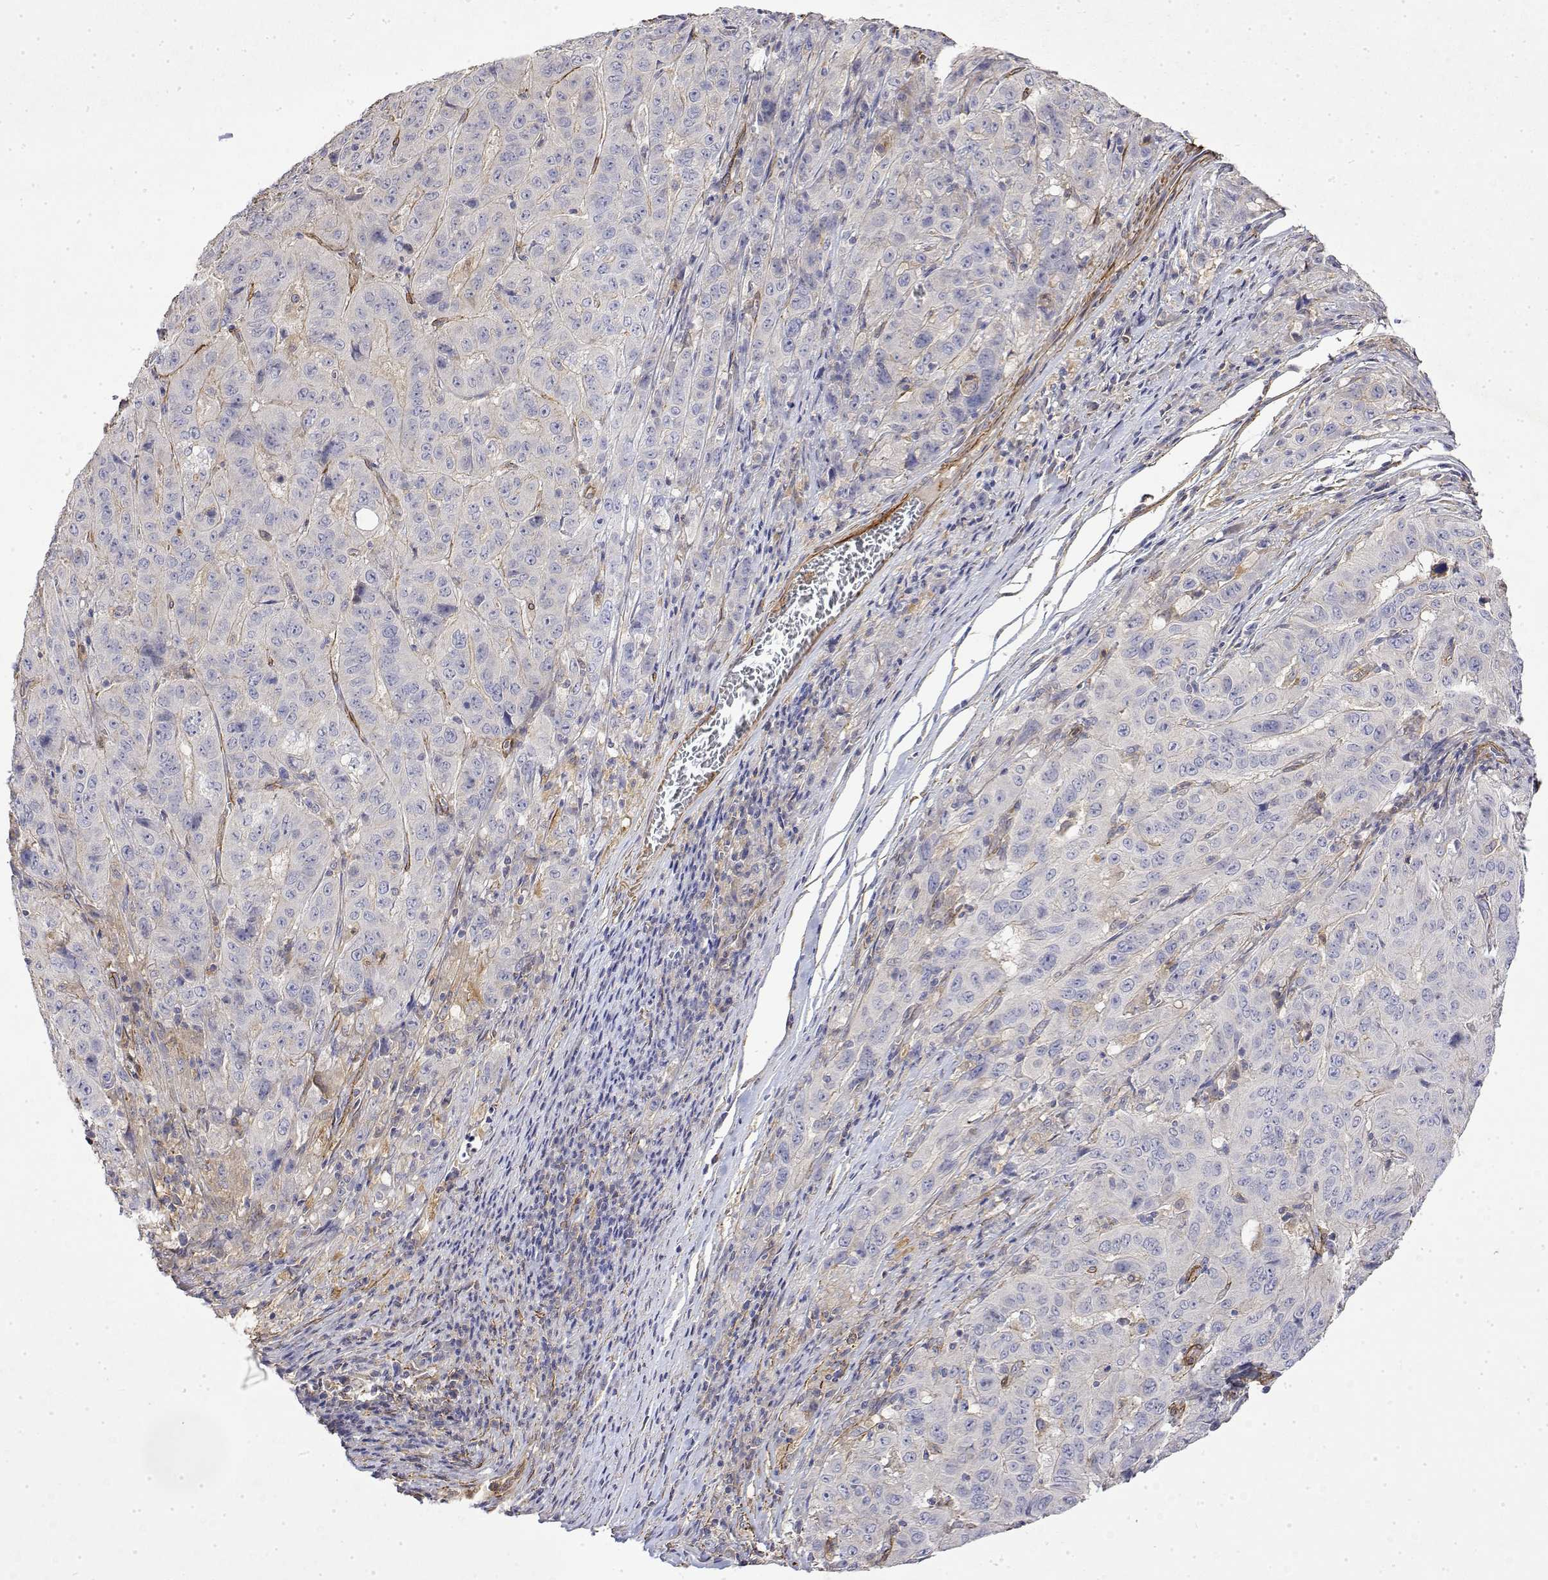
{"staining": {"intensity": "negative", "quantity": "none", "location": "none"}, "tissue": "pancreatic cancer", "cell_type": "Tumor cells", "image_type": "cancer", "snomed": [{"axis": "morphology", "description": "Adenocarcinoma, NOS"}, {"axis": "topography", "description": "Pancreas"}], "caption": "Tumor cells are negative for brown protein staining in adenocarcinoma (pancreatic). (Immunohistochemistry, brightfield microscopy, high magnification).", "gene": "SOWAHD", "patient": {"sex": "male", "age": 63}}